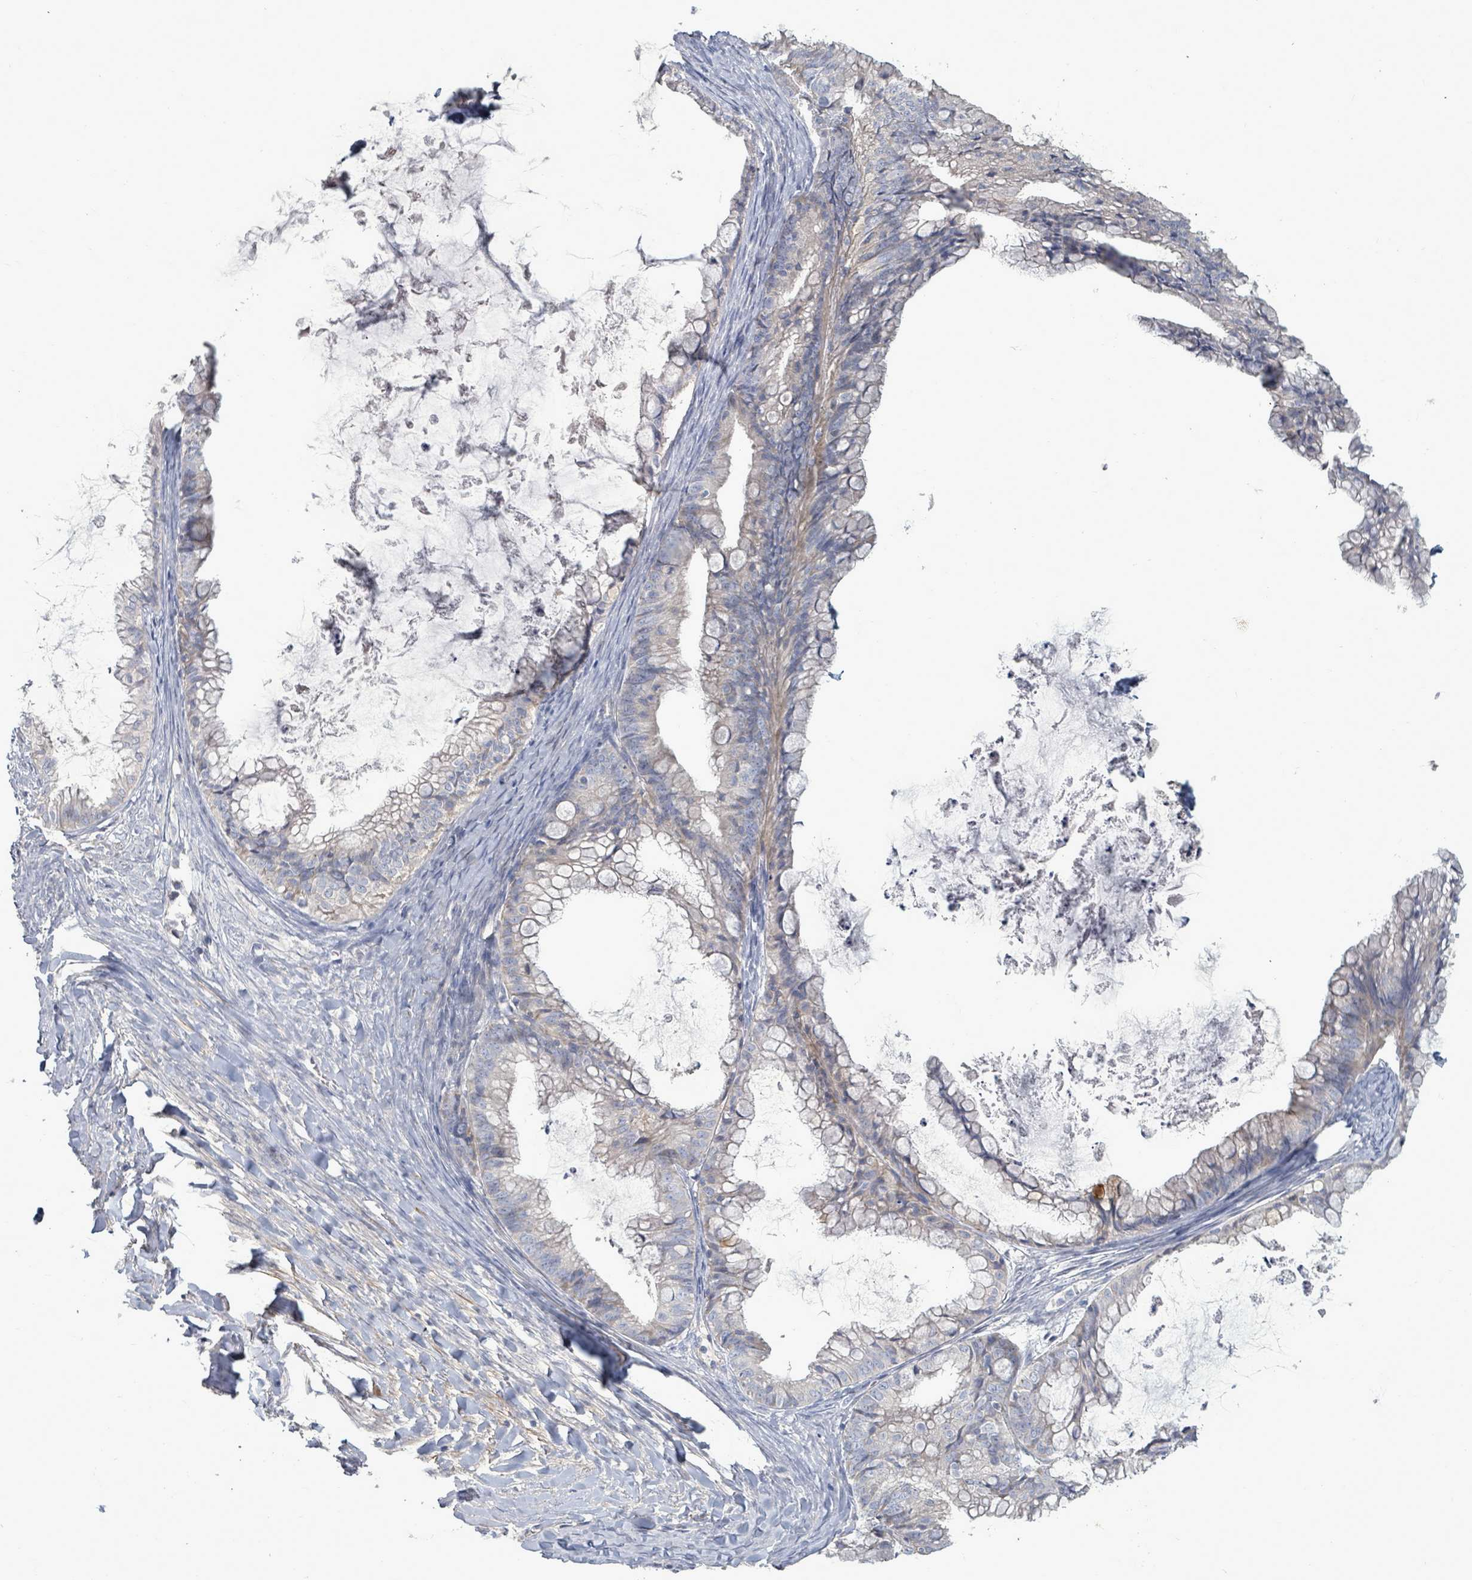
{"staining": {"intensity": "moderate", "quantity": "<25%", "location": "cytoplasmic/membranous"}, "tissue": "ovarian cancer", "cell_type": "Tumor cells", "image_type": "cancer", "snomed": [{"axis": "morphology", "description": "Cystadenocarcinoma, mucinous, NOS"}, {"axis": "topography", "description": "Ovary"}], "caption": "Immunohistochemical staining of mucinous cystadenocarcinoma (ovarian) displays moderate cytoplasmic/membranous protein positivity in approximately <25% of tumor cells.", "gene": "ARGFX", "patient": {"sex": "female", "age": 35}}